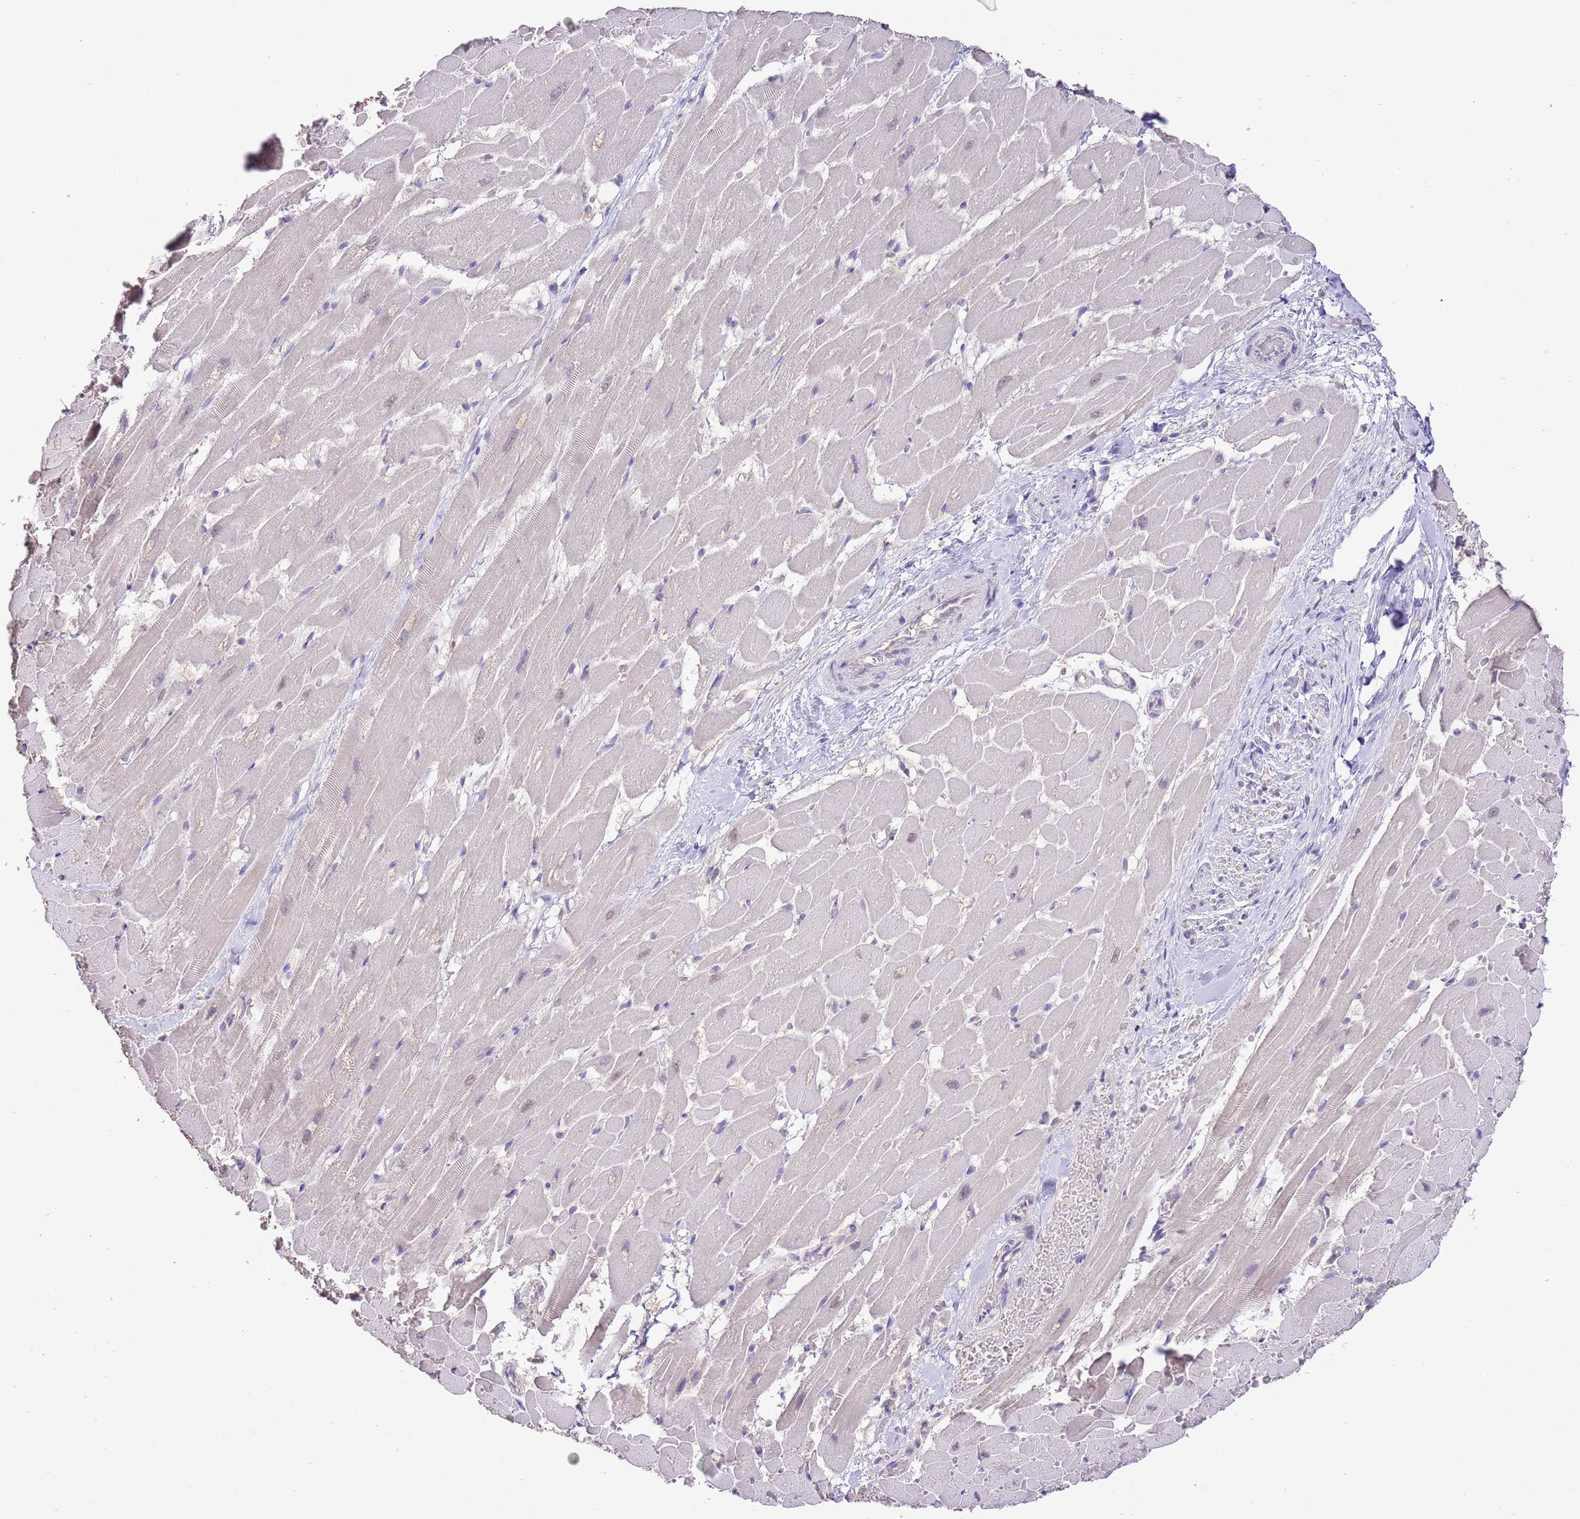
{"staining": {"intensity": "weak", "quantity": "<25%", "location": "cytoplasmic/membranous,nuclear"}, "tissue": "heart muscle", "cell_type": "Cardiomyocytes", "image_type": "normal", "snomed": [{"axis": "morphology", "description": "Normal tissue, NOS"}, {"axis": "topography", "description": "Heart"}], "caption": "This is an immunohistochemistry histopathology image of benign heart muscle. There is no expression in cardiomyocytes.", "gene": "IZUMO4", "patient": {"sex": "male", "age": 37}}